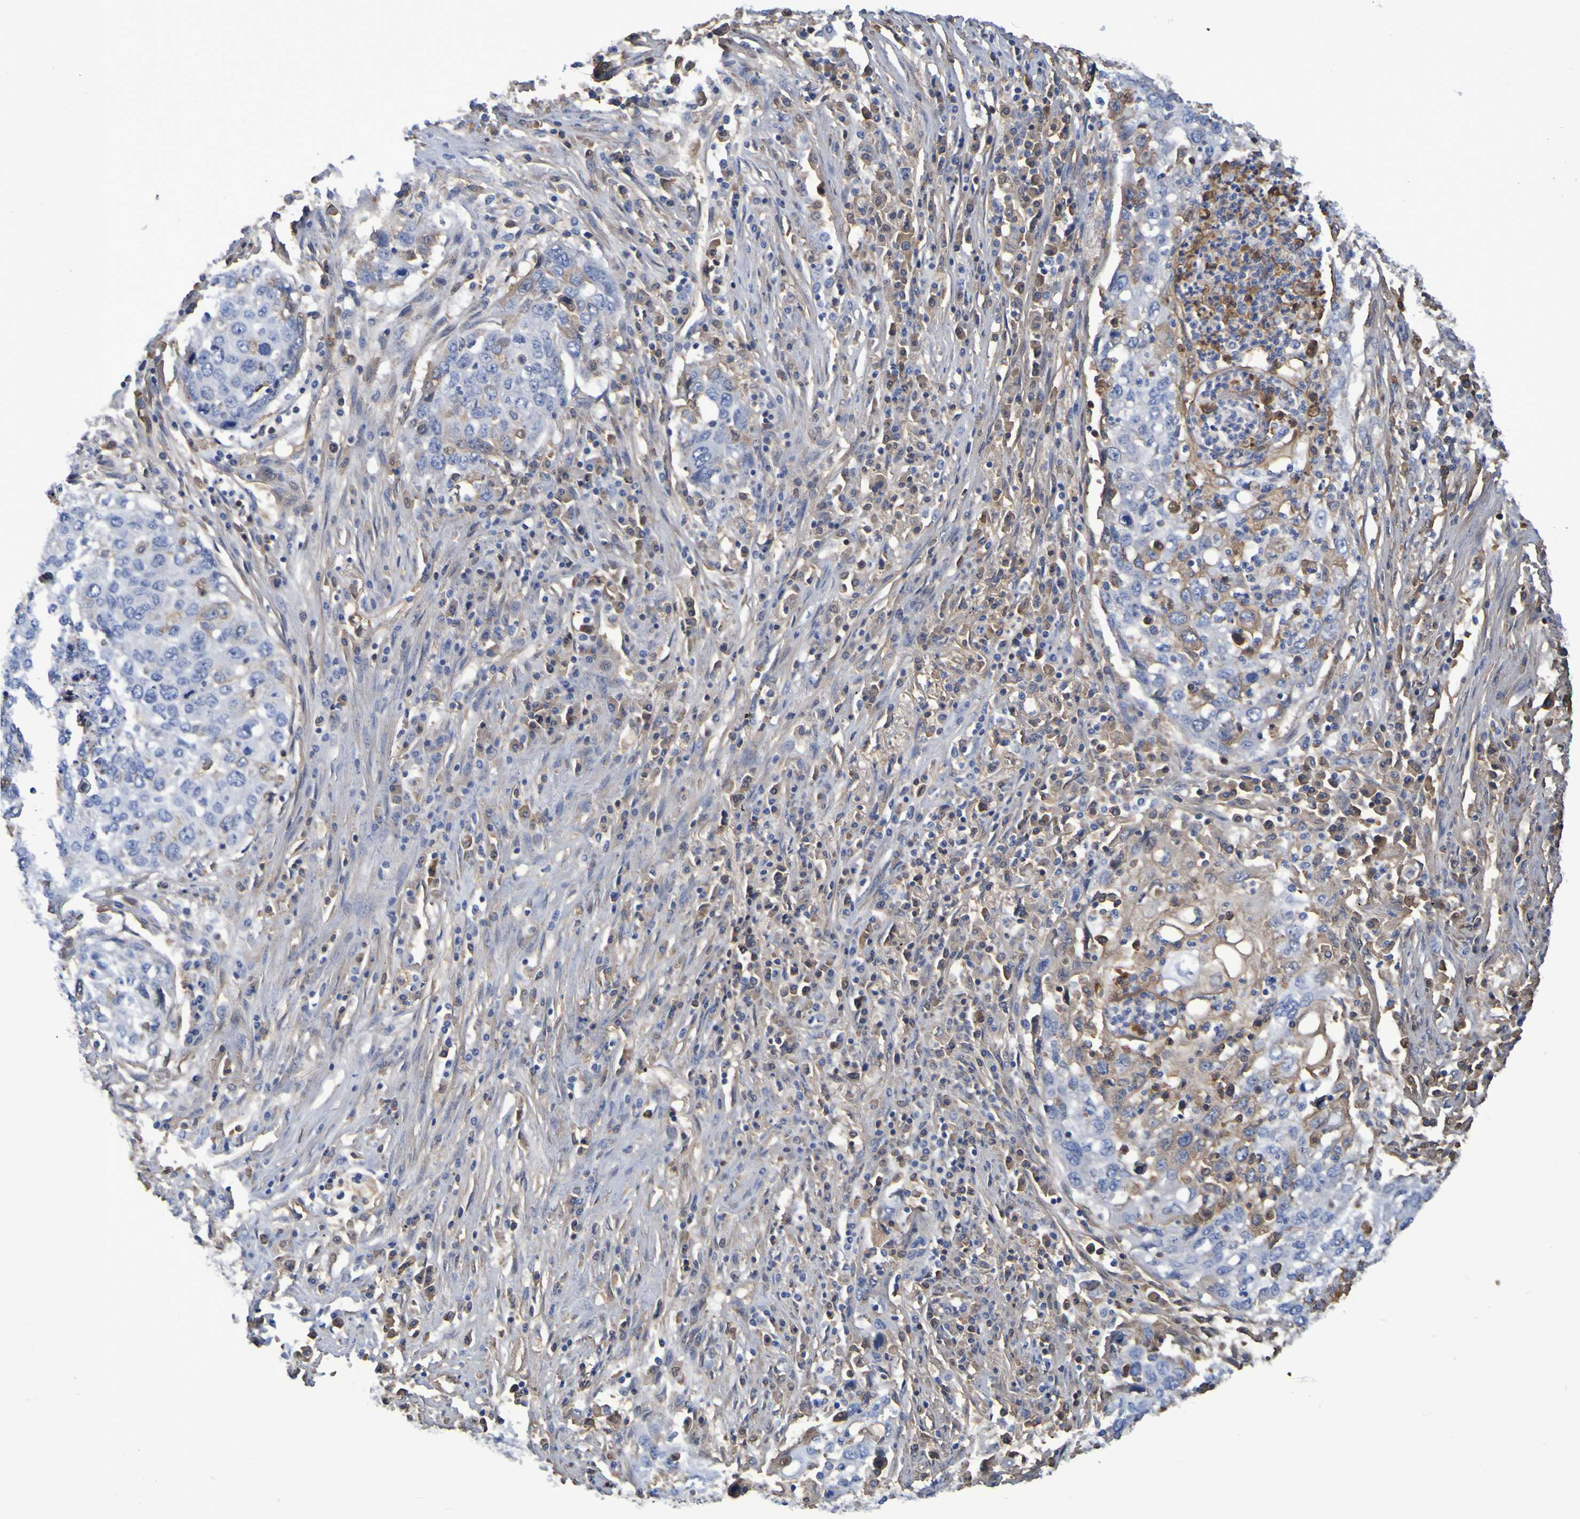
{"staining": {"intensity": "moderate", "quantity": "<25%", "location": "cytoplasmic/membranous"}, "tissue": "lung cancer", "cell_type": "Tumor cells", "image_type": "cancer", "snomed": [{"axis": "morphology", "description": "Squamous cell carcinoma, NOS"}, {"axis": "topography", "description": "Lung"}], "caption": "A high-resolution photomicrograph shows immunohistochemistry (IHC) staining of lung squamous cell carcinoma, which reveals moderate cytoplasmic/membranous staining in about <25% of tumor cells.", "gene": "GAB3", "patient": {"sex": "female", "age": 63}}